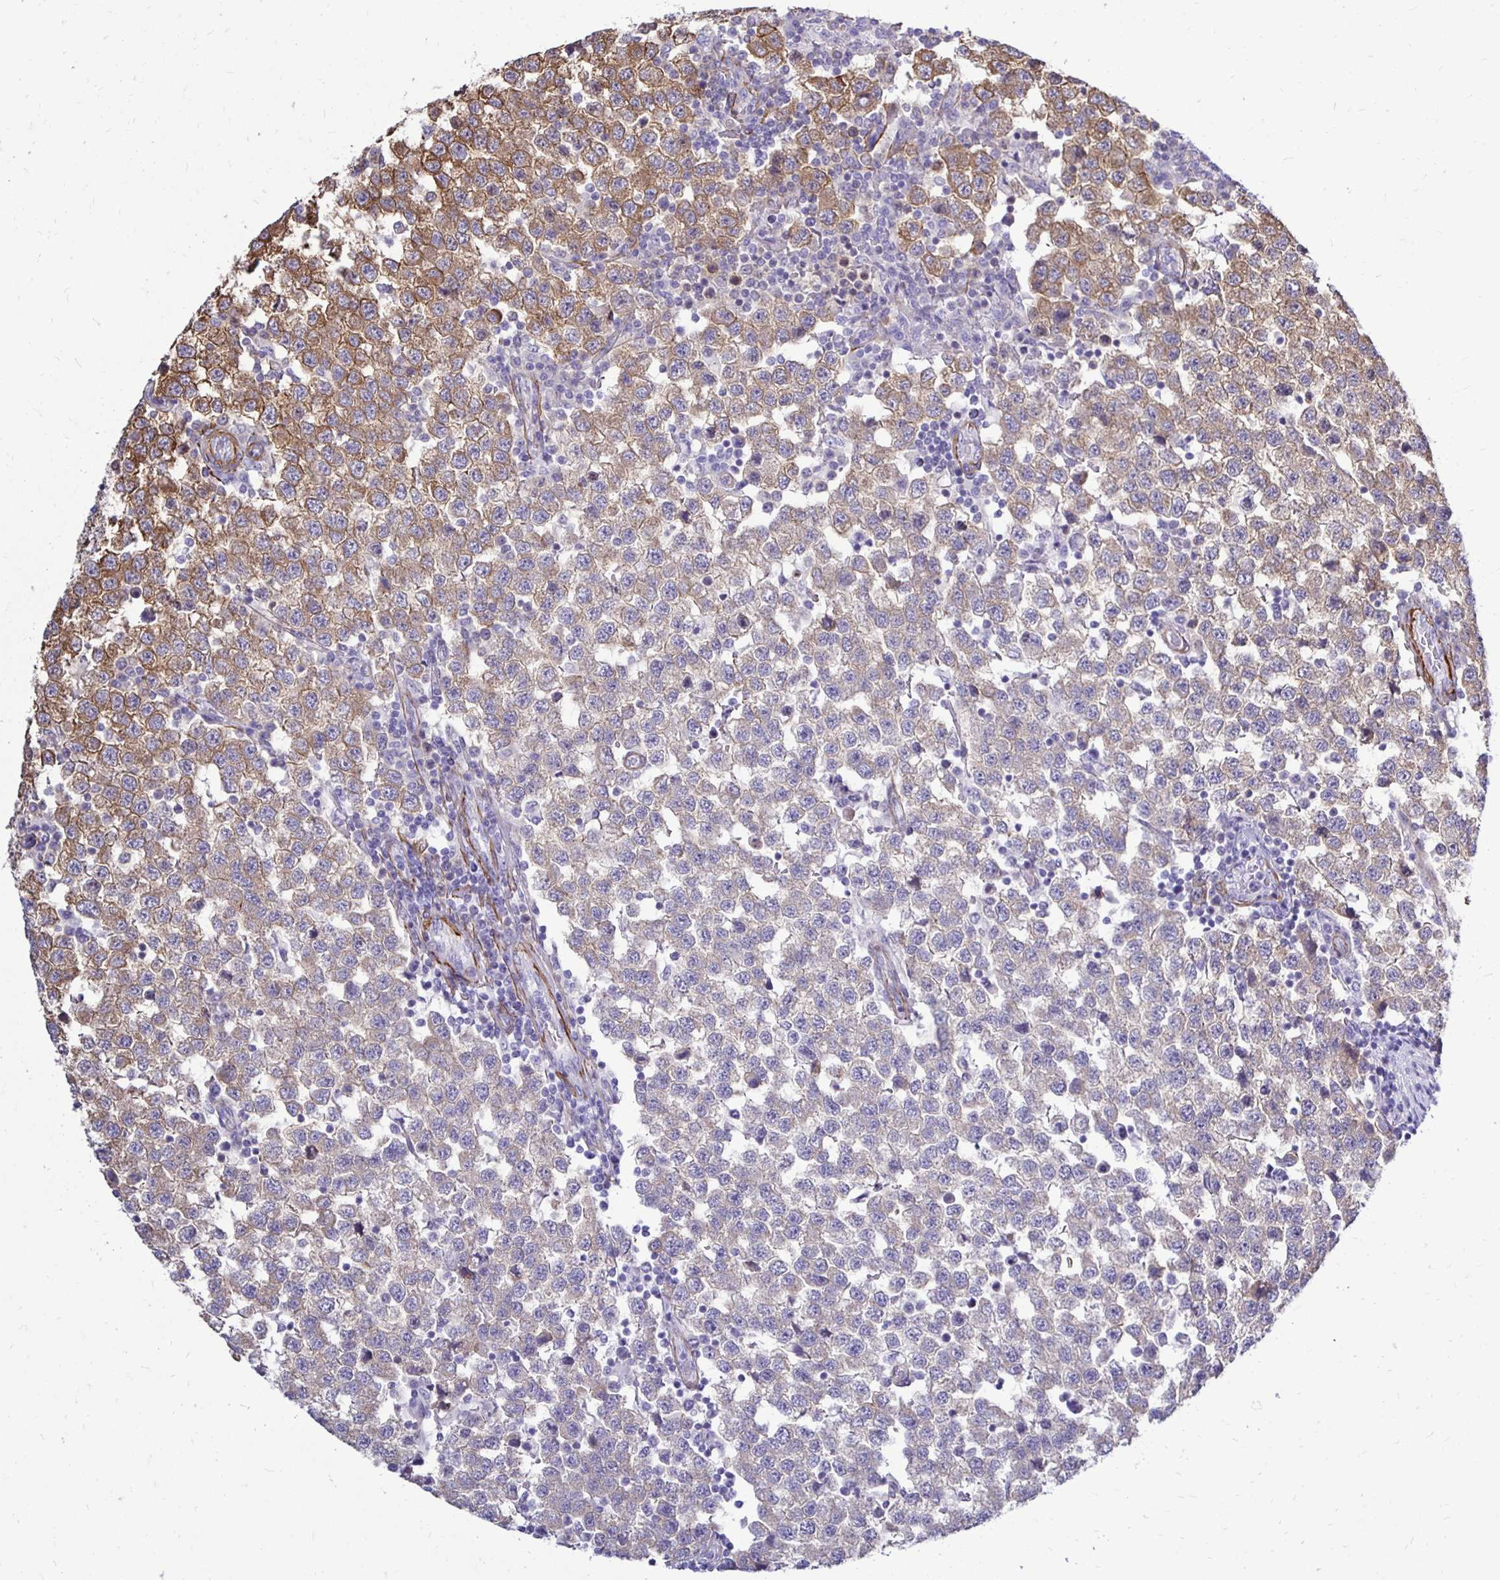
{"staining": {"intensity": "moderate", "quantity": "25%-75%", "location": "cytoplasmic/membranous"}, "tissue": "testis cancer", "cell_type": "Tumor cells", "image_type": "cancer", "snomed": [{"axis": "morphology", "description": "Seminoma, NOS"}, {"axis": "topography", "description": "Testis"}], "caption": "Testis cancer (seminoma) tissue displays moderate cytoplasmic/membranous staining in about 25%-75% of tumor cells", "gene": "CTPS1", "patient": {"sex": "male", "age": 34}}